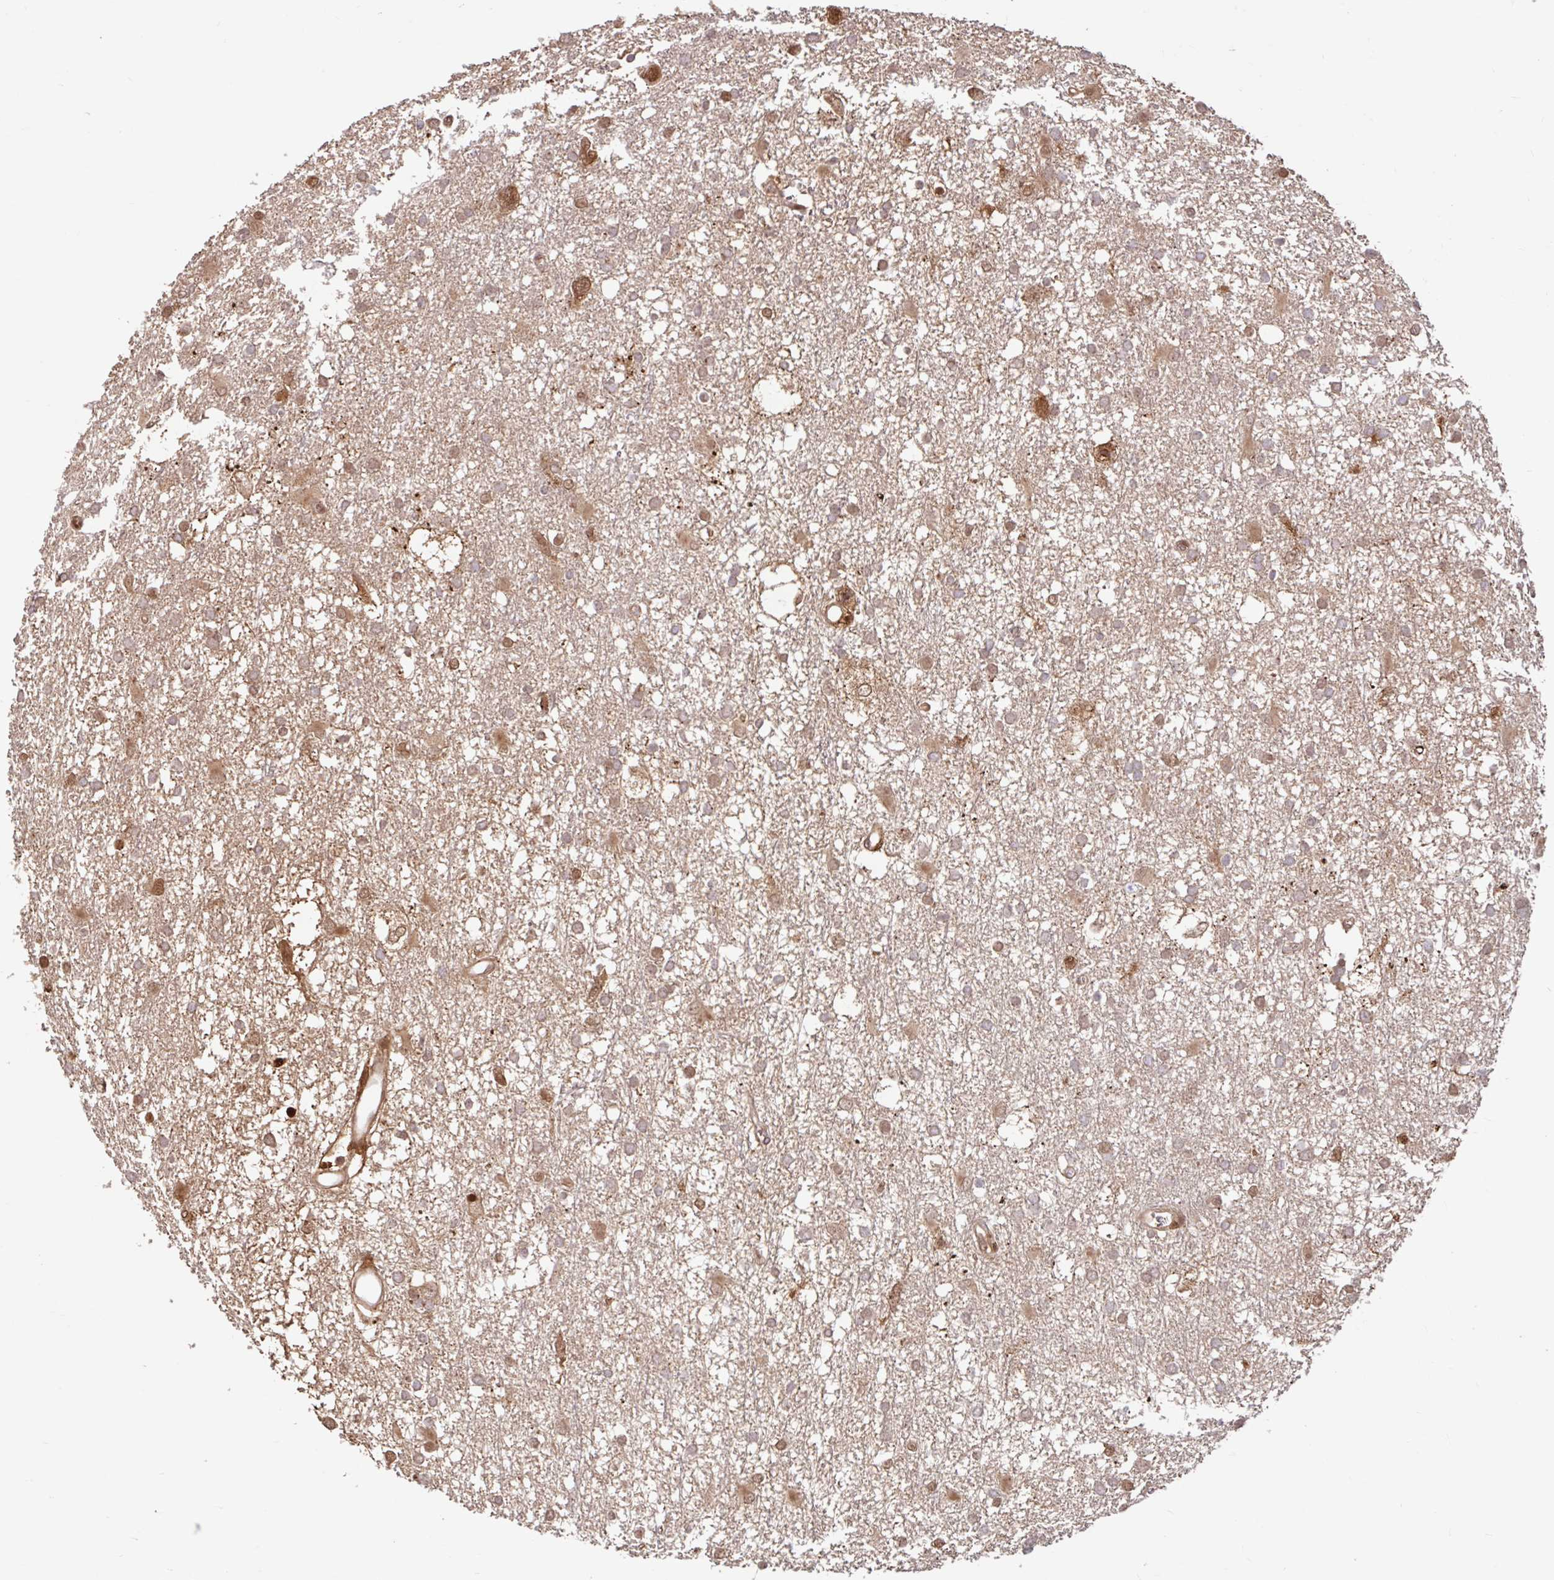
{"staining": {"intensity": "moderate", "quantity": "25%-75%", "location": "cytoplasmic/membranous,nuclear"}, "tissue": "glioma", "cell_type": "Tumor cells", "image_type": "cancer", "snomed": [{"axis": "morphology", "description": "Glioma, malignant, High grade"}, {"axis": "topography", "description": "Brain"}], "caption": "High-grade glioma (malignant) stained for a protein (brown) demonstrates moderate cytoplasmic/membranous and nuclear positive expression in about 25%-75% of tumor cells.", "gene": "BLVRA", "patient": {"sex": "male", "age": 61}}